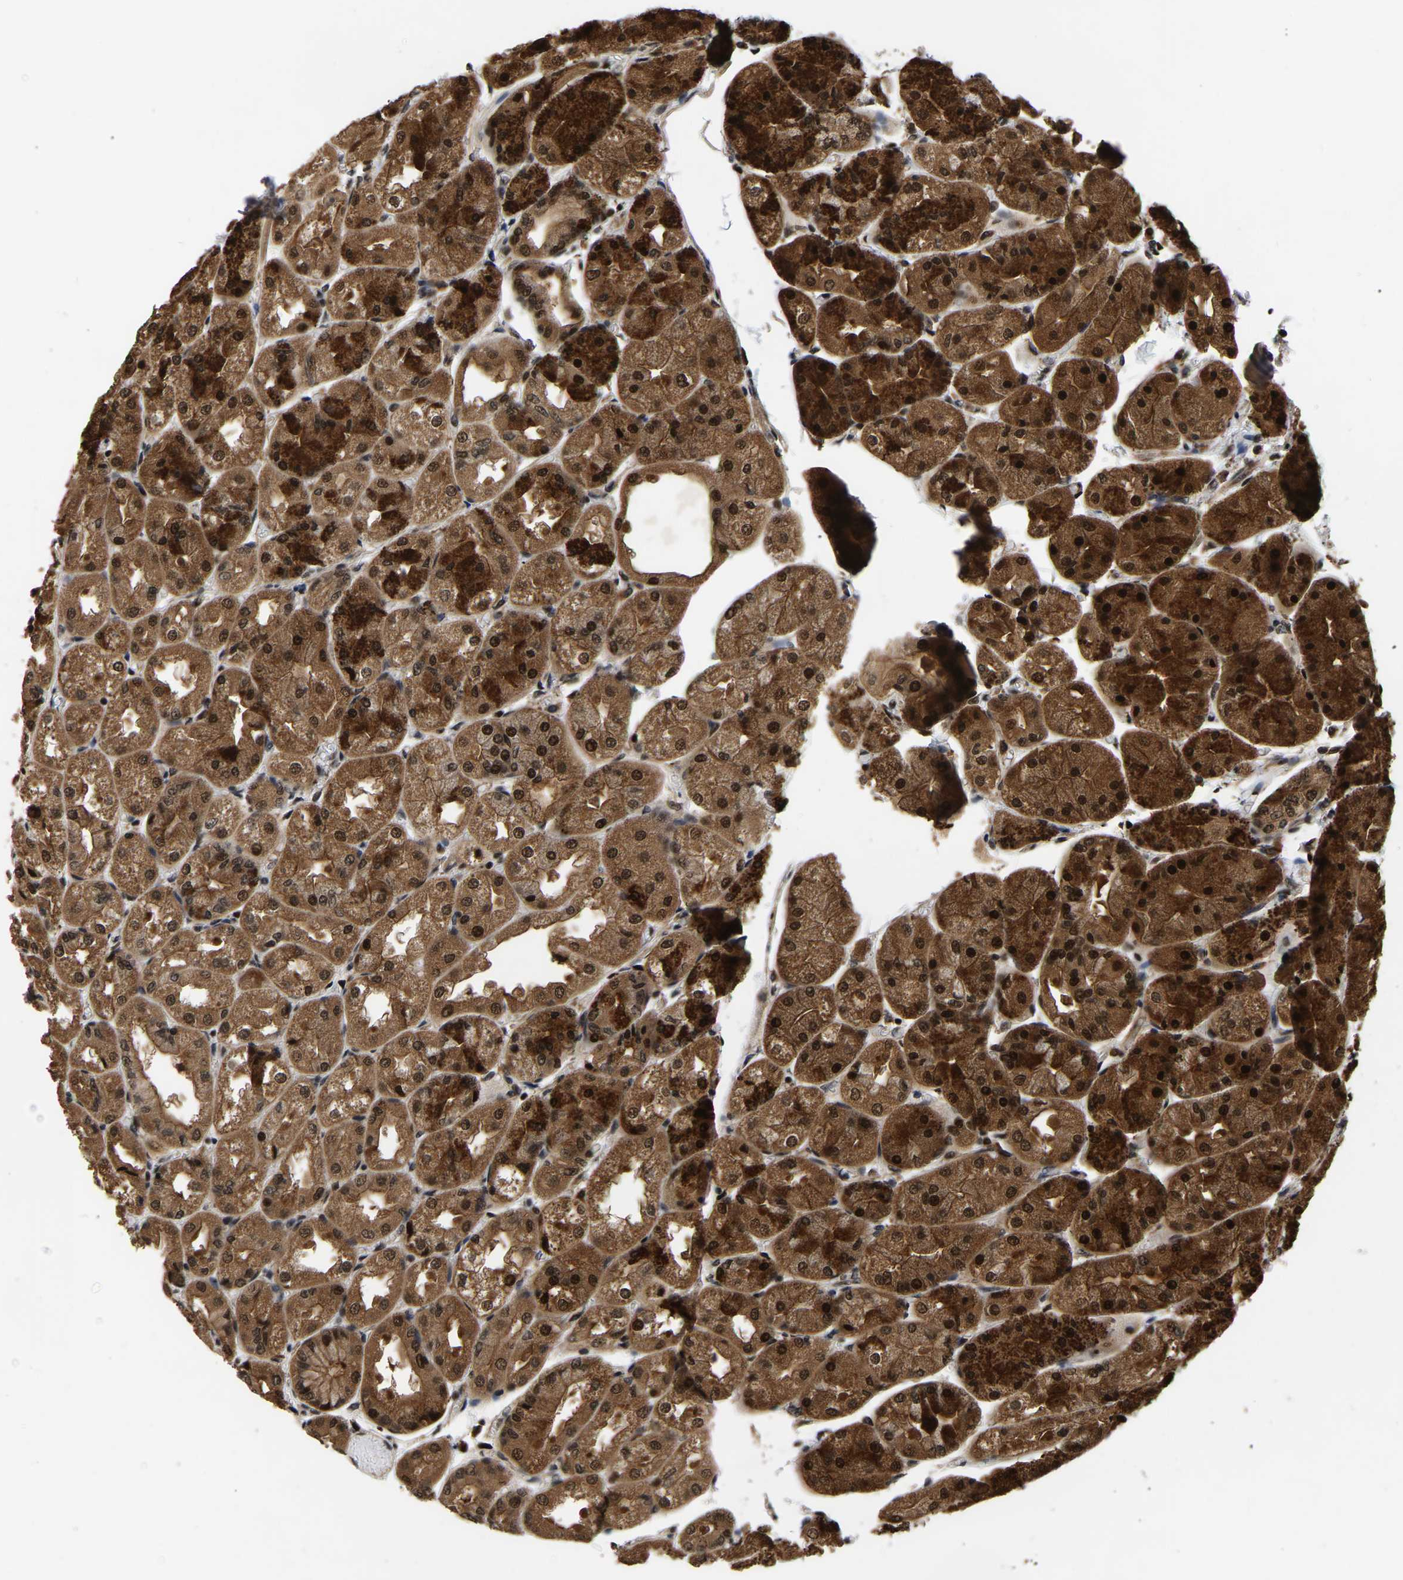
{"staining": {"intensity": "strong", "quantity": ">75%", "location": "cytoplasmic/membranous,nuclear"}, "tissue": "stomach", "cell_type": "Glandular cells", "image_type": "normal", "snomed": [{"axis": "morphology", "description": "Normal tissue, NOS"}, {"axis": "topography", "description": "Stomach, upper"}], "caption": "Stomach stained with a brown dye demonstrates strong cytoplasmic/membranous,nuclear positive positivity in about >75% of glandular cells.", "gene": "CIAO1", "patient": {"sex": "male", "age": 72}}